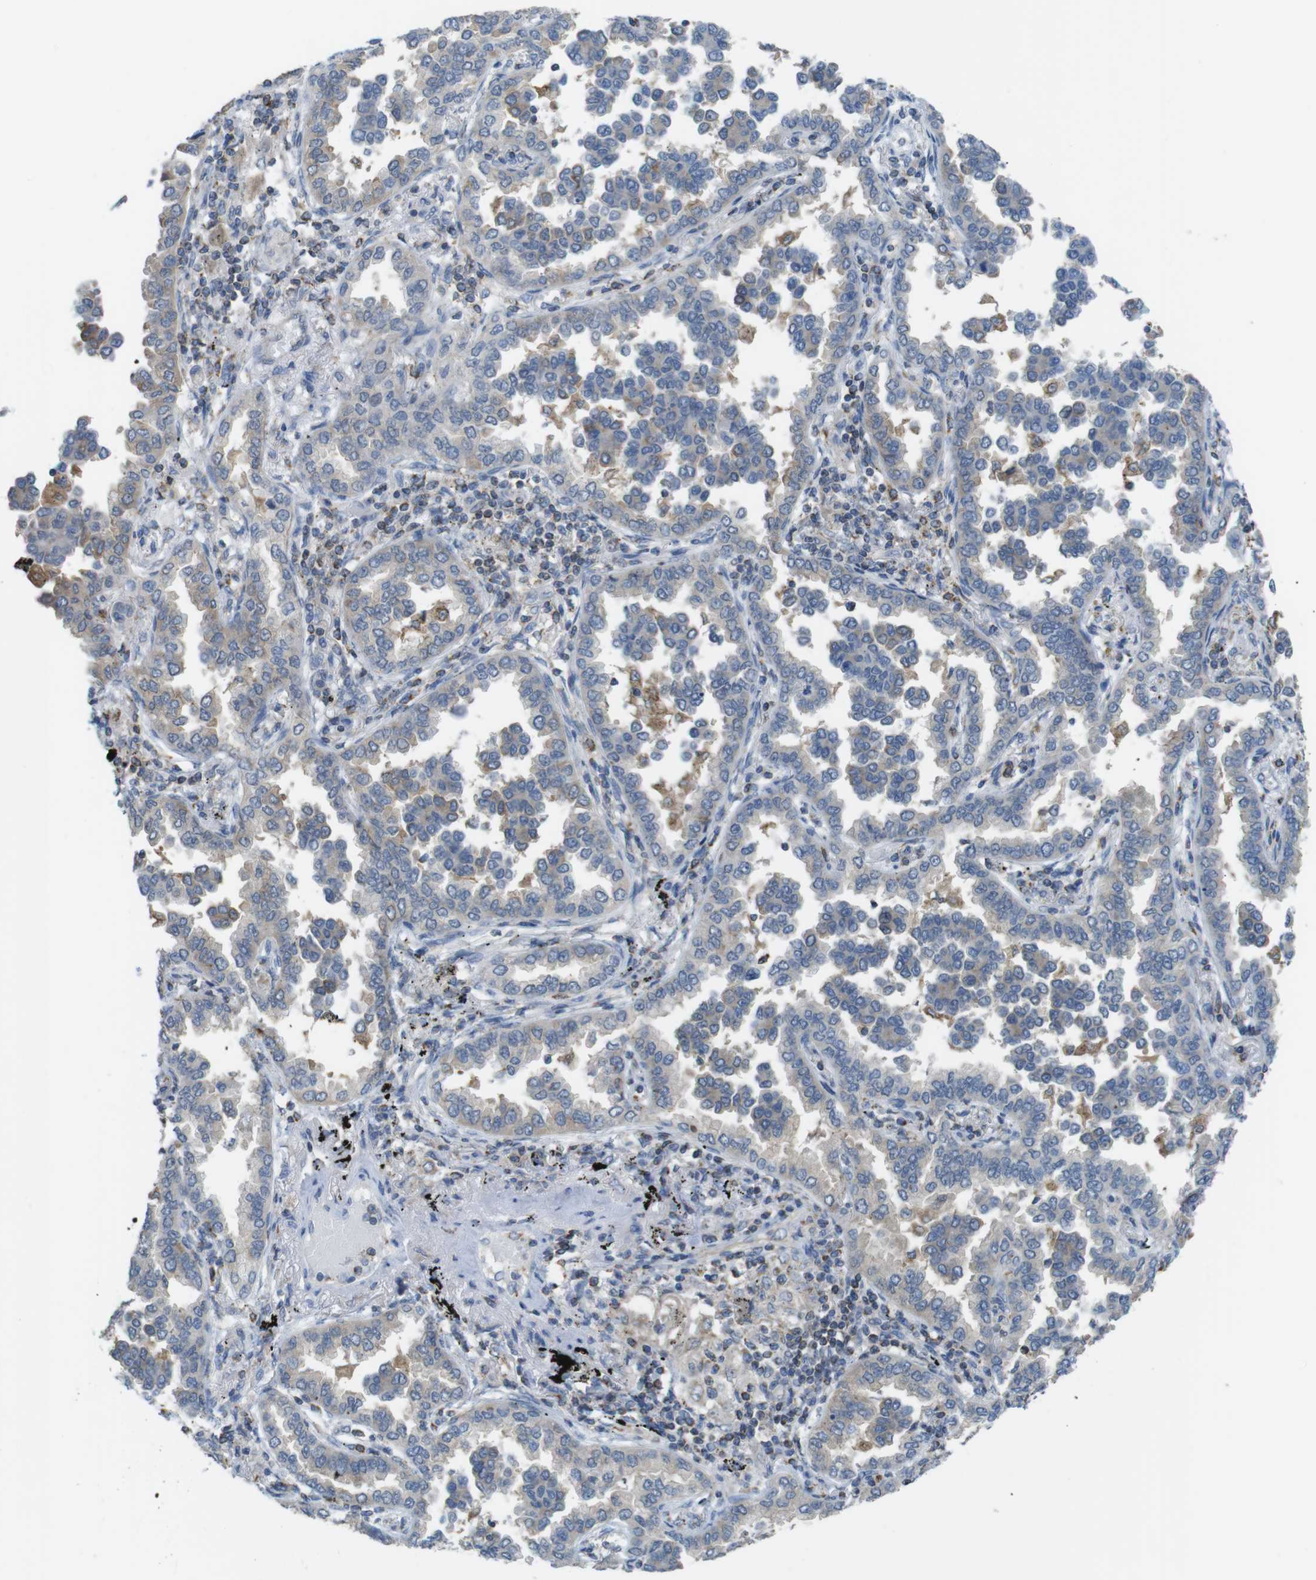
{"staining": {"intensity": "weak", "quantity": "<25%", "location": "cytoplasmic/membranous"}, "tissue": "lung cancer", "cell_type": "Tumor cells", "image_type": "cancer", "snomed": [{"axis": "morphology", "description": "Normal tissue, NOS"}, {"axis": "morphology", "description": "Adenocarcinoma, NOS"}, {"axis": "topography", "description": "Lung"}], "caption": "Tumor cells are negative for brown protein staining in lung cancer.", "gene": "GRIK2", "patient": {"sex": "male", "age": 59}}